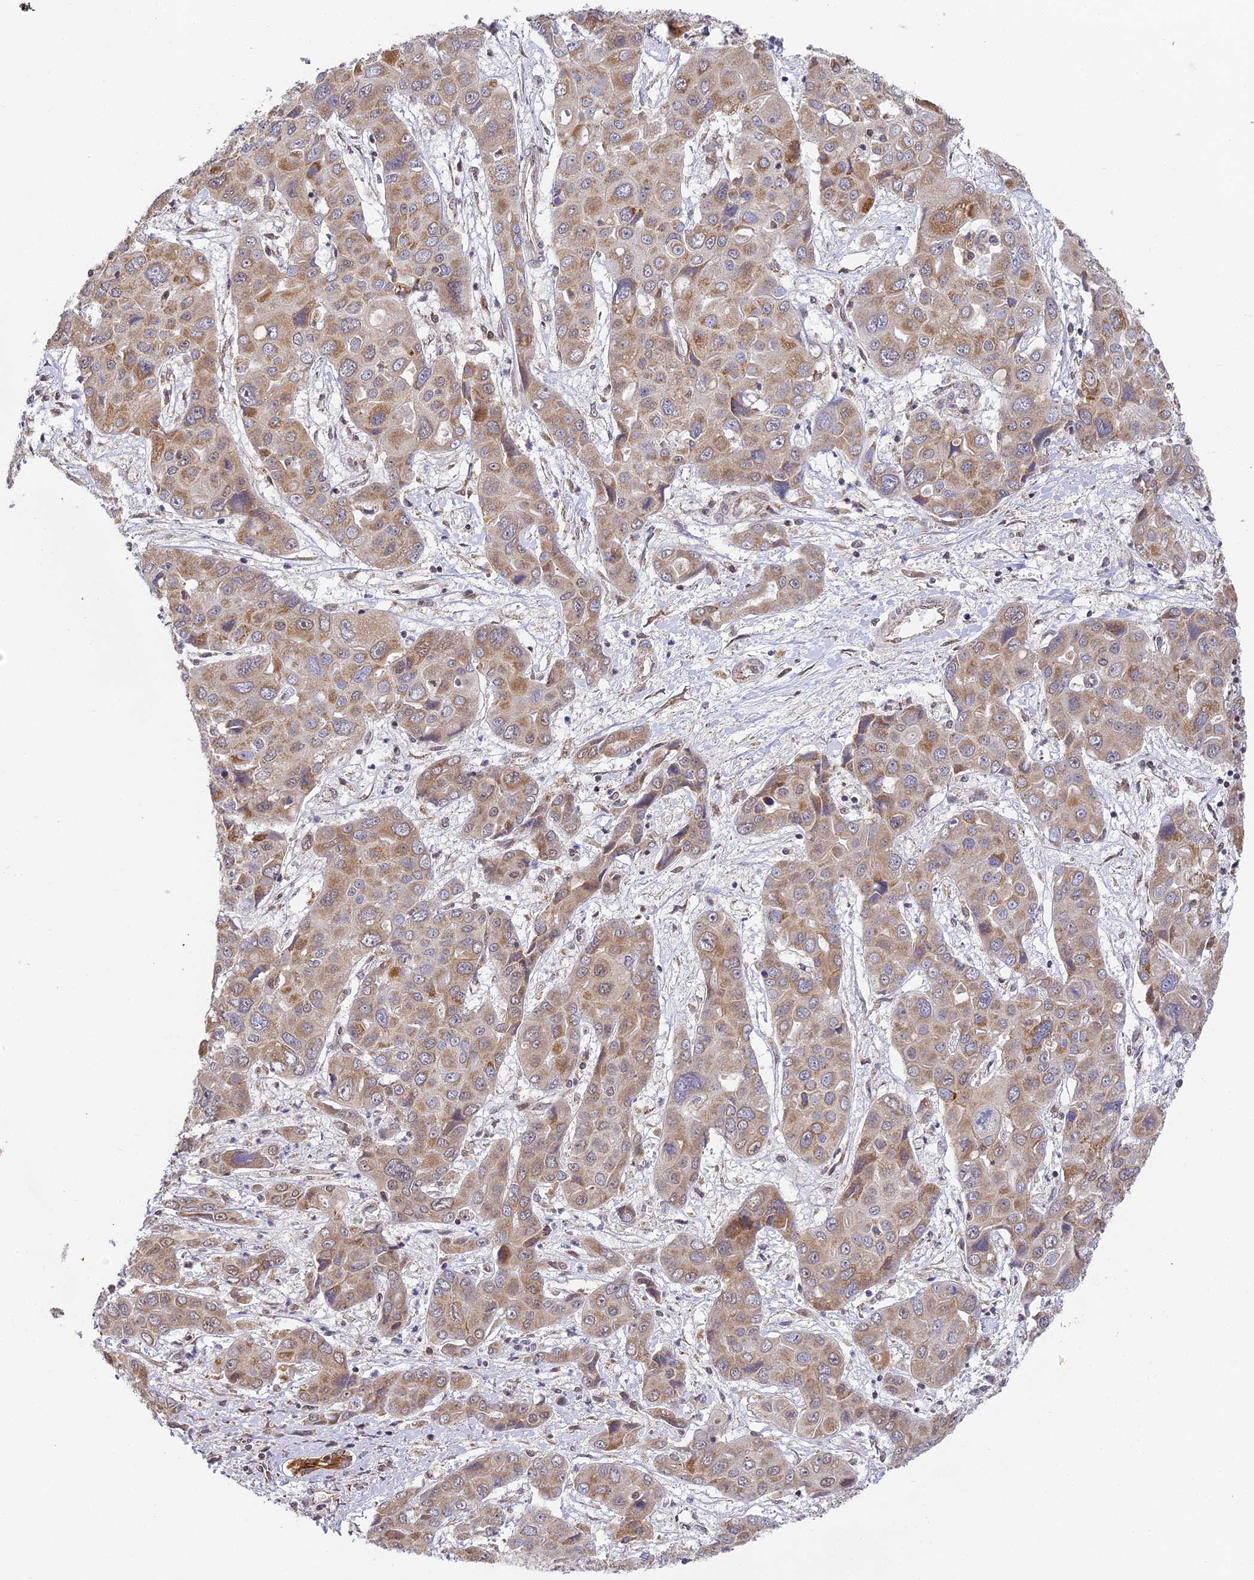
{"staining": {"intensity": "moderate", "quantity": "25%-75%", "location": "cytoplasmic/membranous,nuclear"}, "tissue": "liver cancer", "cell_type": "Tumor cells", "image_type": "cancer", "snomed": [{"axis": "morphology", "description": "Cholangiocarcinoma"}, {"axis": "topography", "description": "Liver"}], "caption": "Tumor cells reveal medium levels of moderate cytoplasmic/membranous and nuclear staining in about 25%-75% of cells in liver cholangiocarcinoma.", "gene": "DNAAF10", "patient": {"sex": "male", "age": 67}}